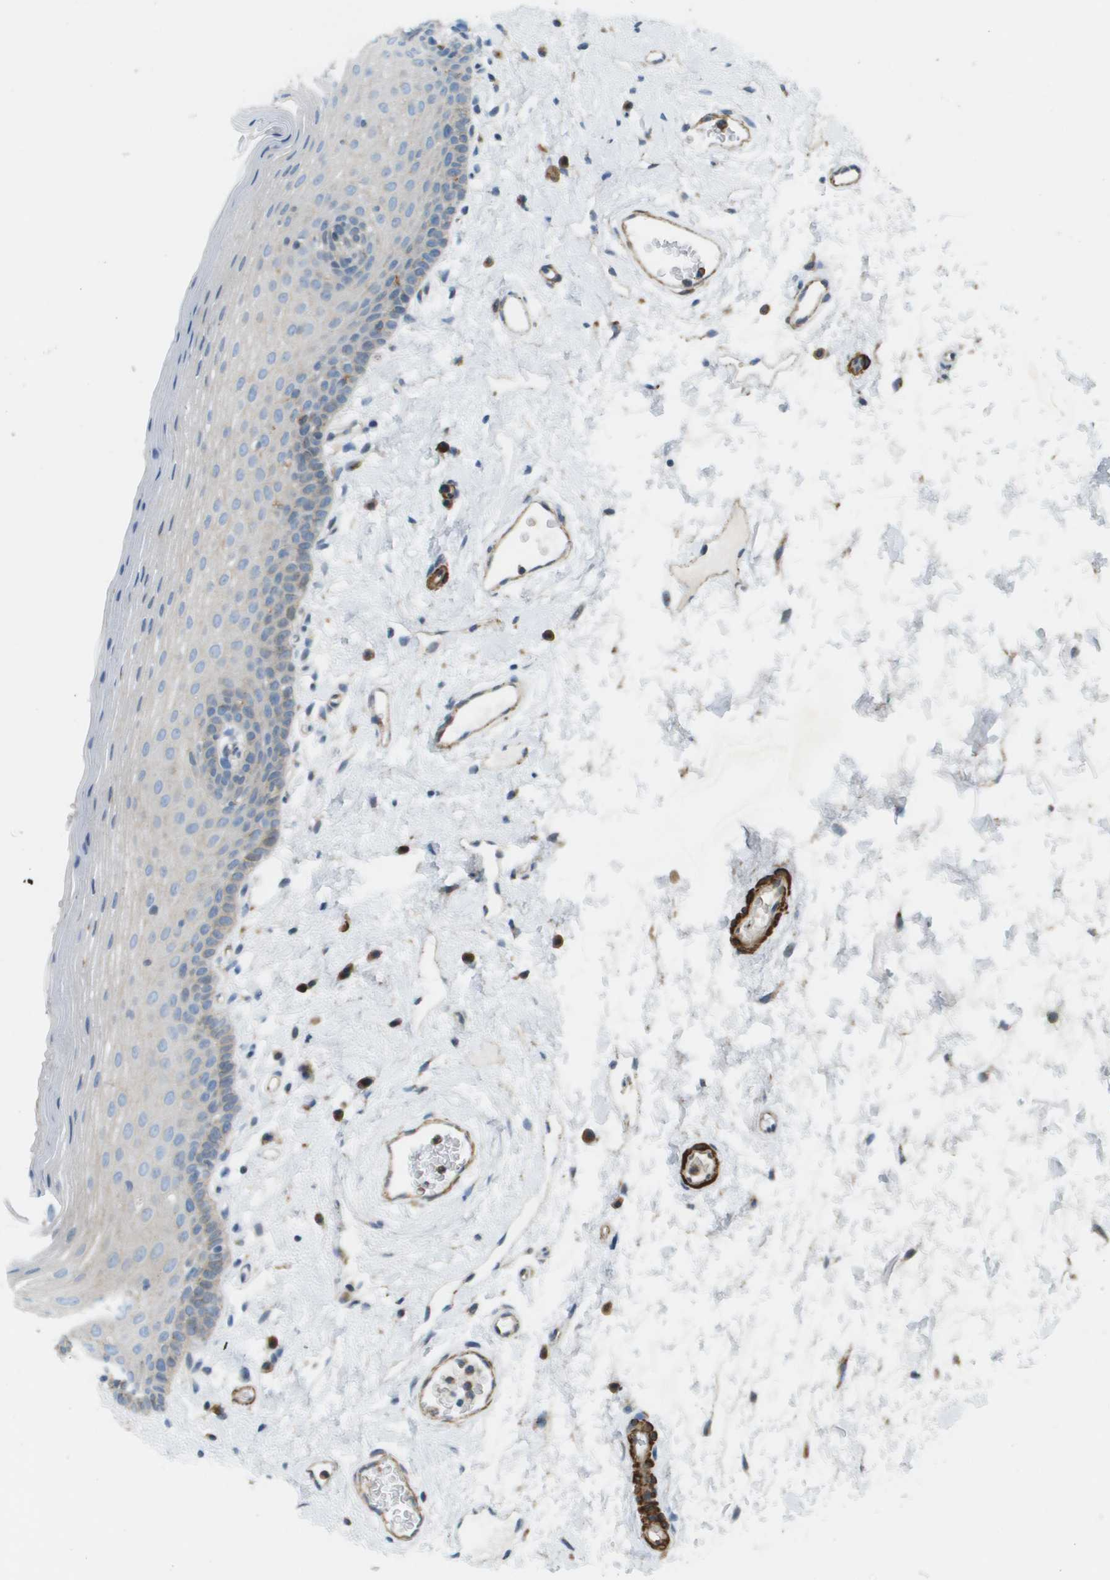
{"staining": {"intensity": "negative", "quantity": "none", "location": "none"}, "tissue": "oral mucosa", "cell_type": "Squamous epithelial cells", "image_type": "normal", "snomed": [{"axis": "morphology", "description": "Normal tissue, NOS"}, {"axis": "topography", "description": "Oral tissue"}], "caption": "Immunohistochemistry photomicrograph of normal oral mucosa: oral mucosa stained with DAB (3,3'-diaminobenzidine) demonstrates no significant protein staining in squamous epithelial cells.", "gene": "MYH11", "patient": {"sex": "male", "age": 66}}